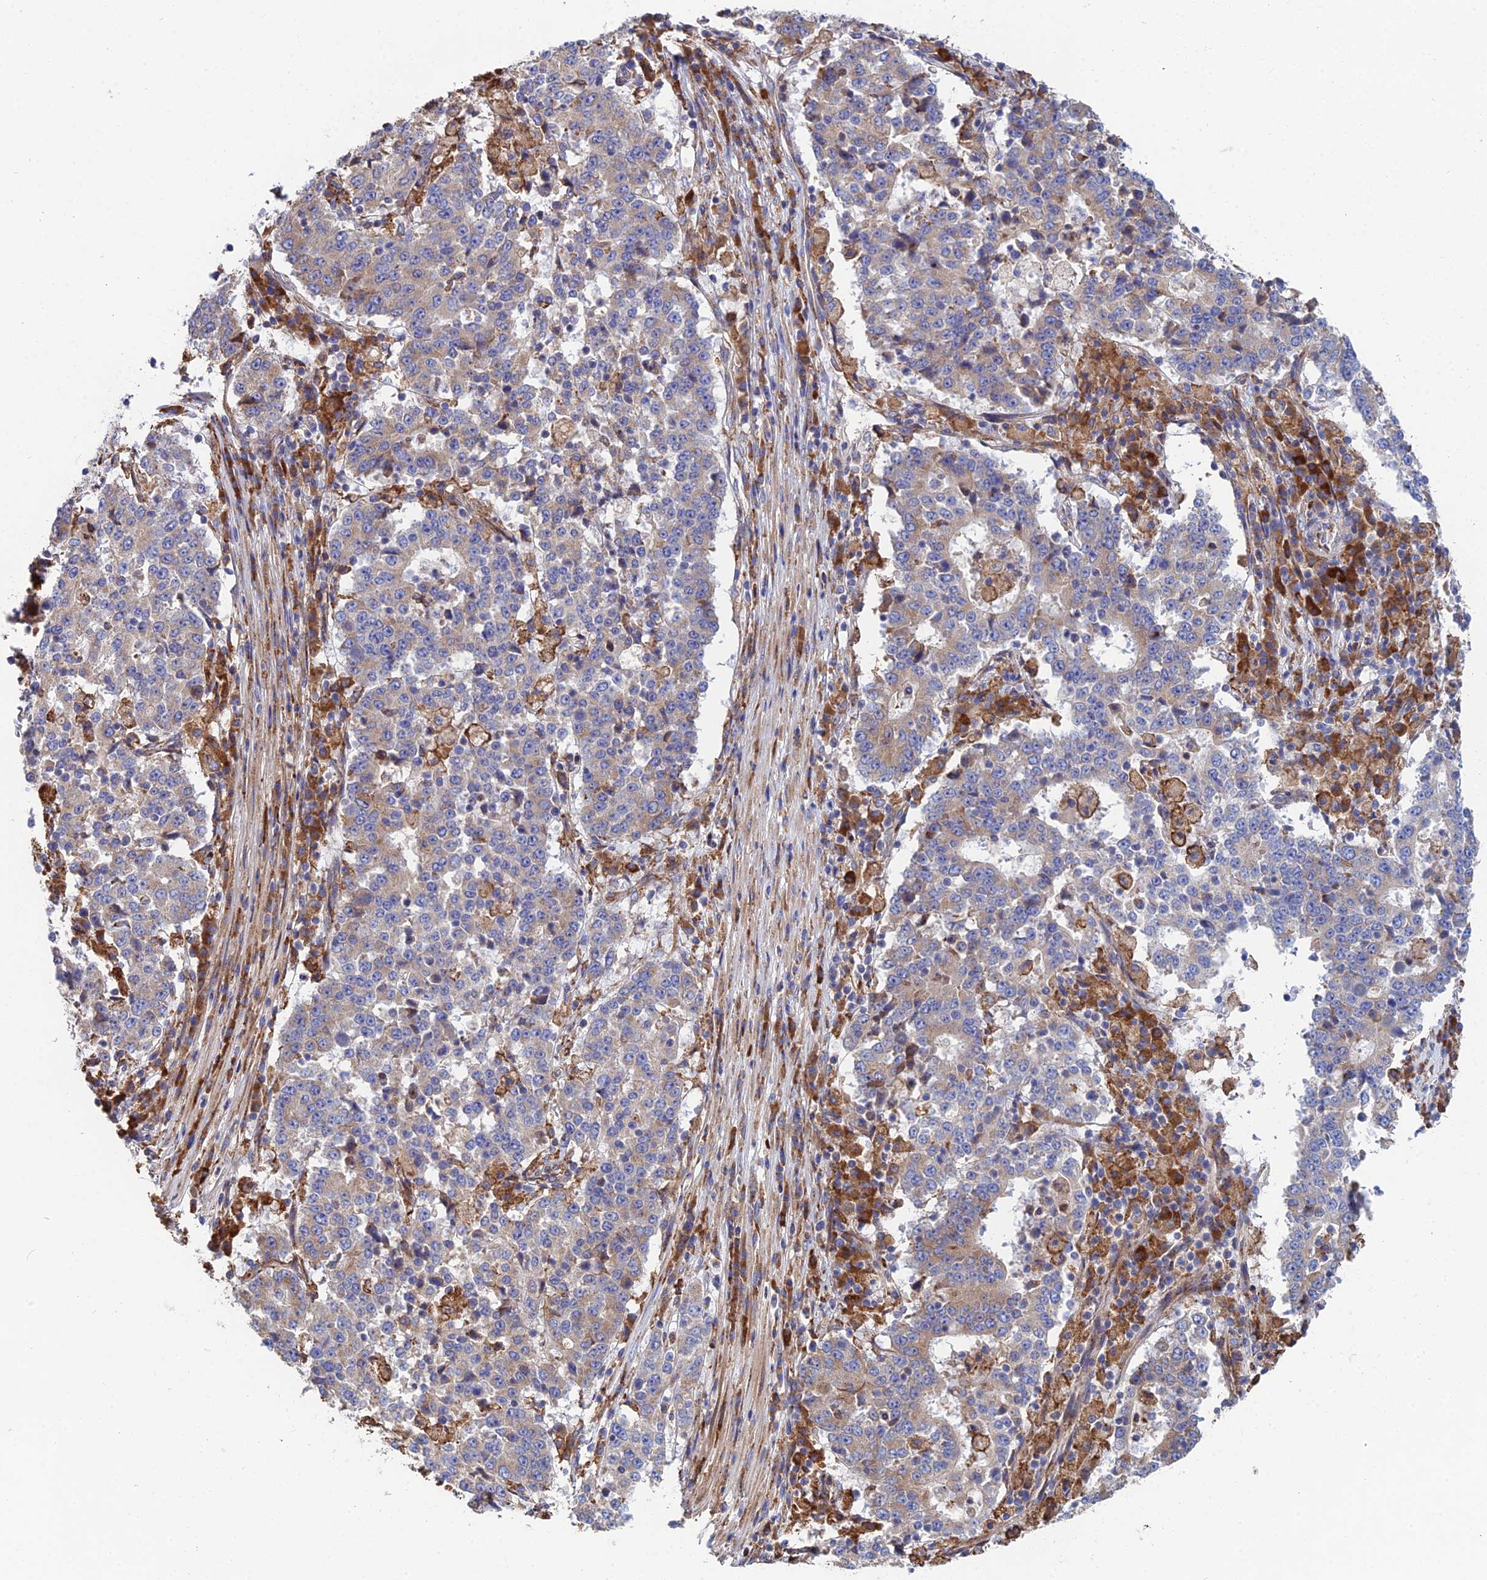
{"staining": {"intensity": "weak", "quantity": "25%-75%", "location": "cytoplasmic/membranous"}, "tissue": "stomach cancer", "cell_type": "Tumor cells", "image_type": "cancer", "snomed": [{"axis": "morphology", "description": "Adenocarcinoma, NOS"}, {"axis": "topography", "description": "Stomach"}], "caption": "The histopathology image demonstrates staining of stomach cancer, revealing weak cytoplasmic/membranous protein positivity (brown color) within tumor cells. The staining was performed using DAB (3,3'-diaminobenzidine), with brown indicating positive protein expression. Nuclei are stained blue with hematoxylin.", "gene": "CLCN3", "patient": {"sex": "male", "age": 59}}